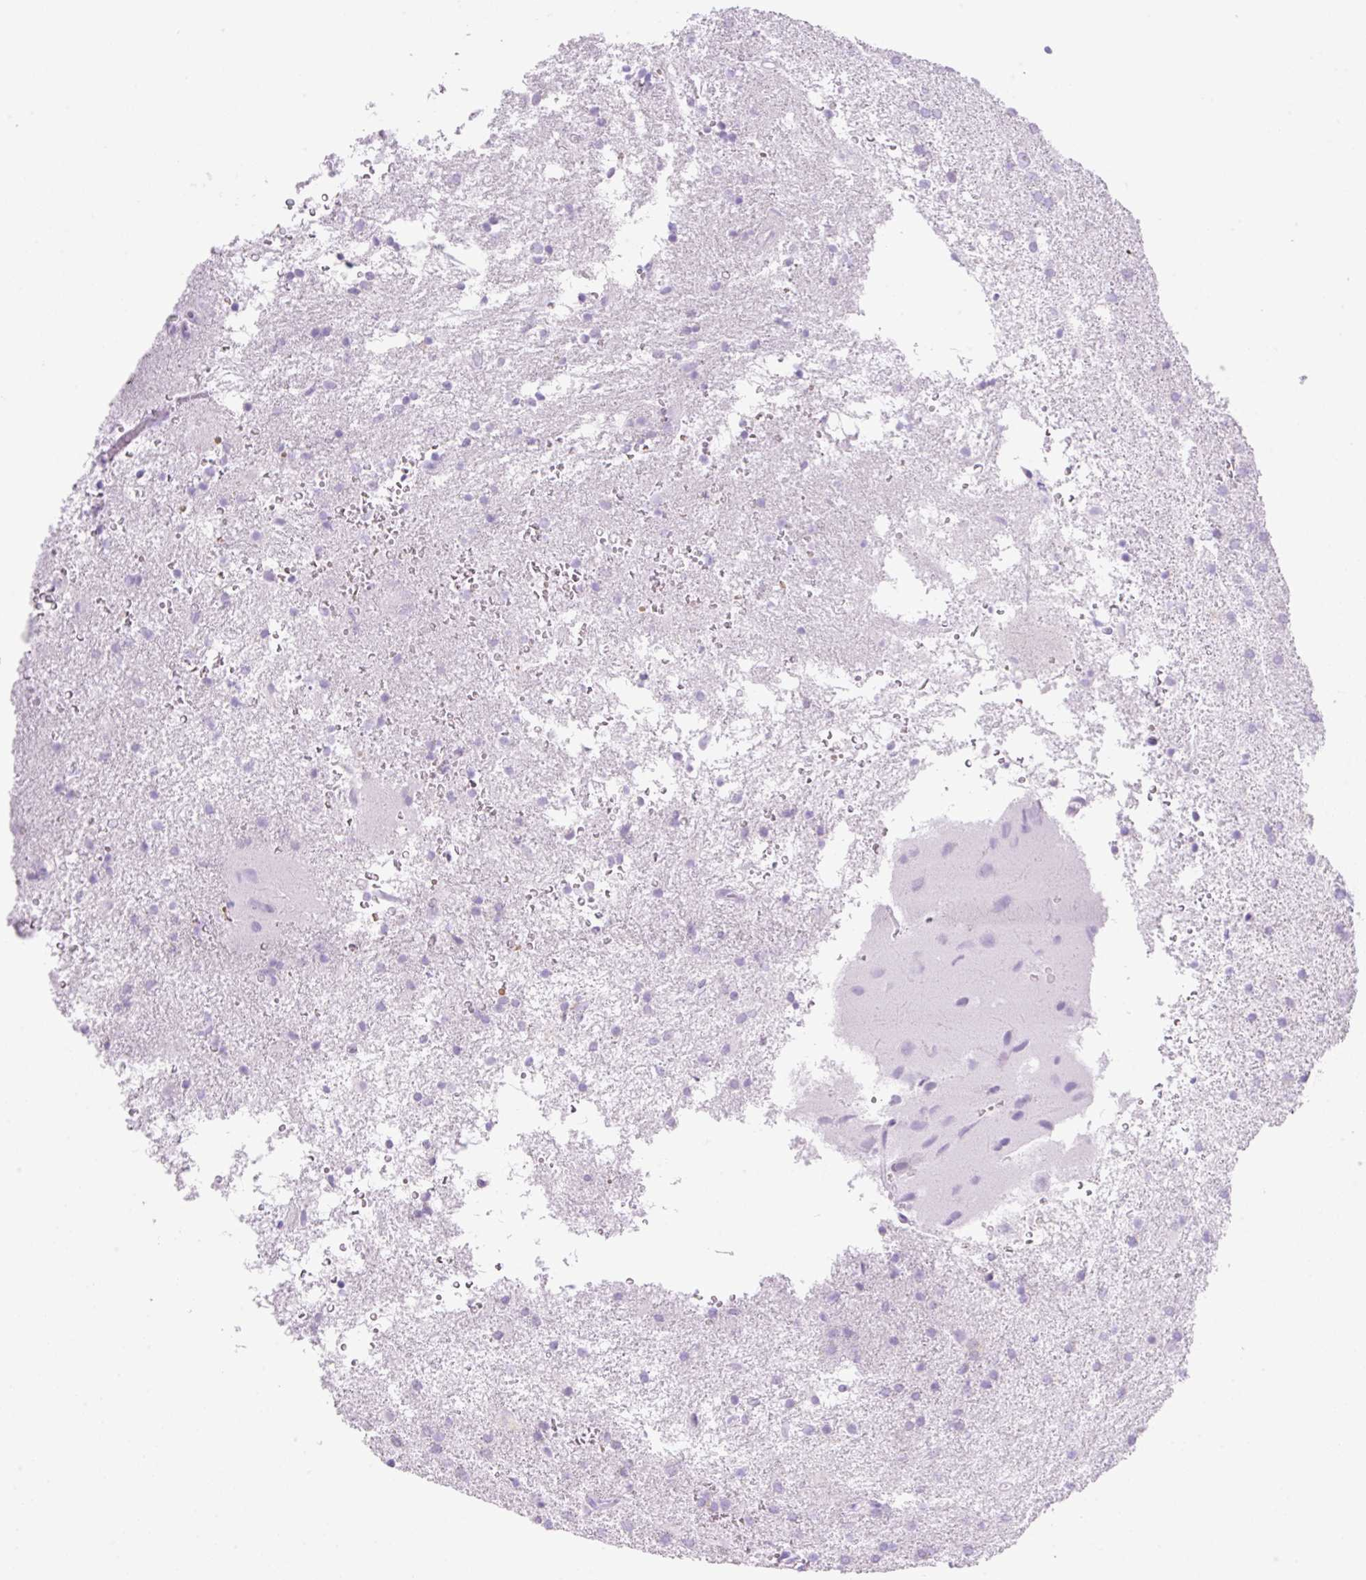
{"staining": {"intensity": "negative", "quantity": "none", "location": "none"}, "tissue": "glioma", "cell_type": "Tumor cells", "image_type": "cancer", "snomed": [{"axis": "morphology", "description": "Glioma, malignant, High grade"}, {"axis": "topography", "description": "Brain"}], "caption": "Tumor cells show no significant protein expression in glioma. (Stains: DAB immunohistochemistry with hematoxylin counter stain, Microscopy: brightfield microscopy at high magnification).", "gene": "CDX1", "patient": {"sex": "female", "age": 50}}